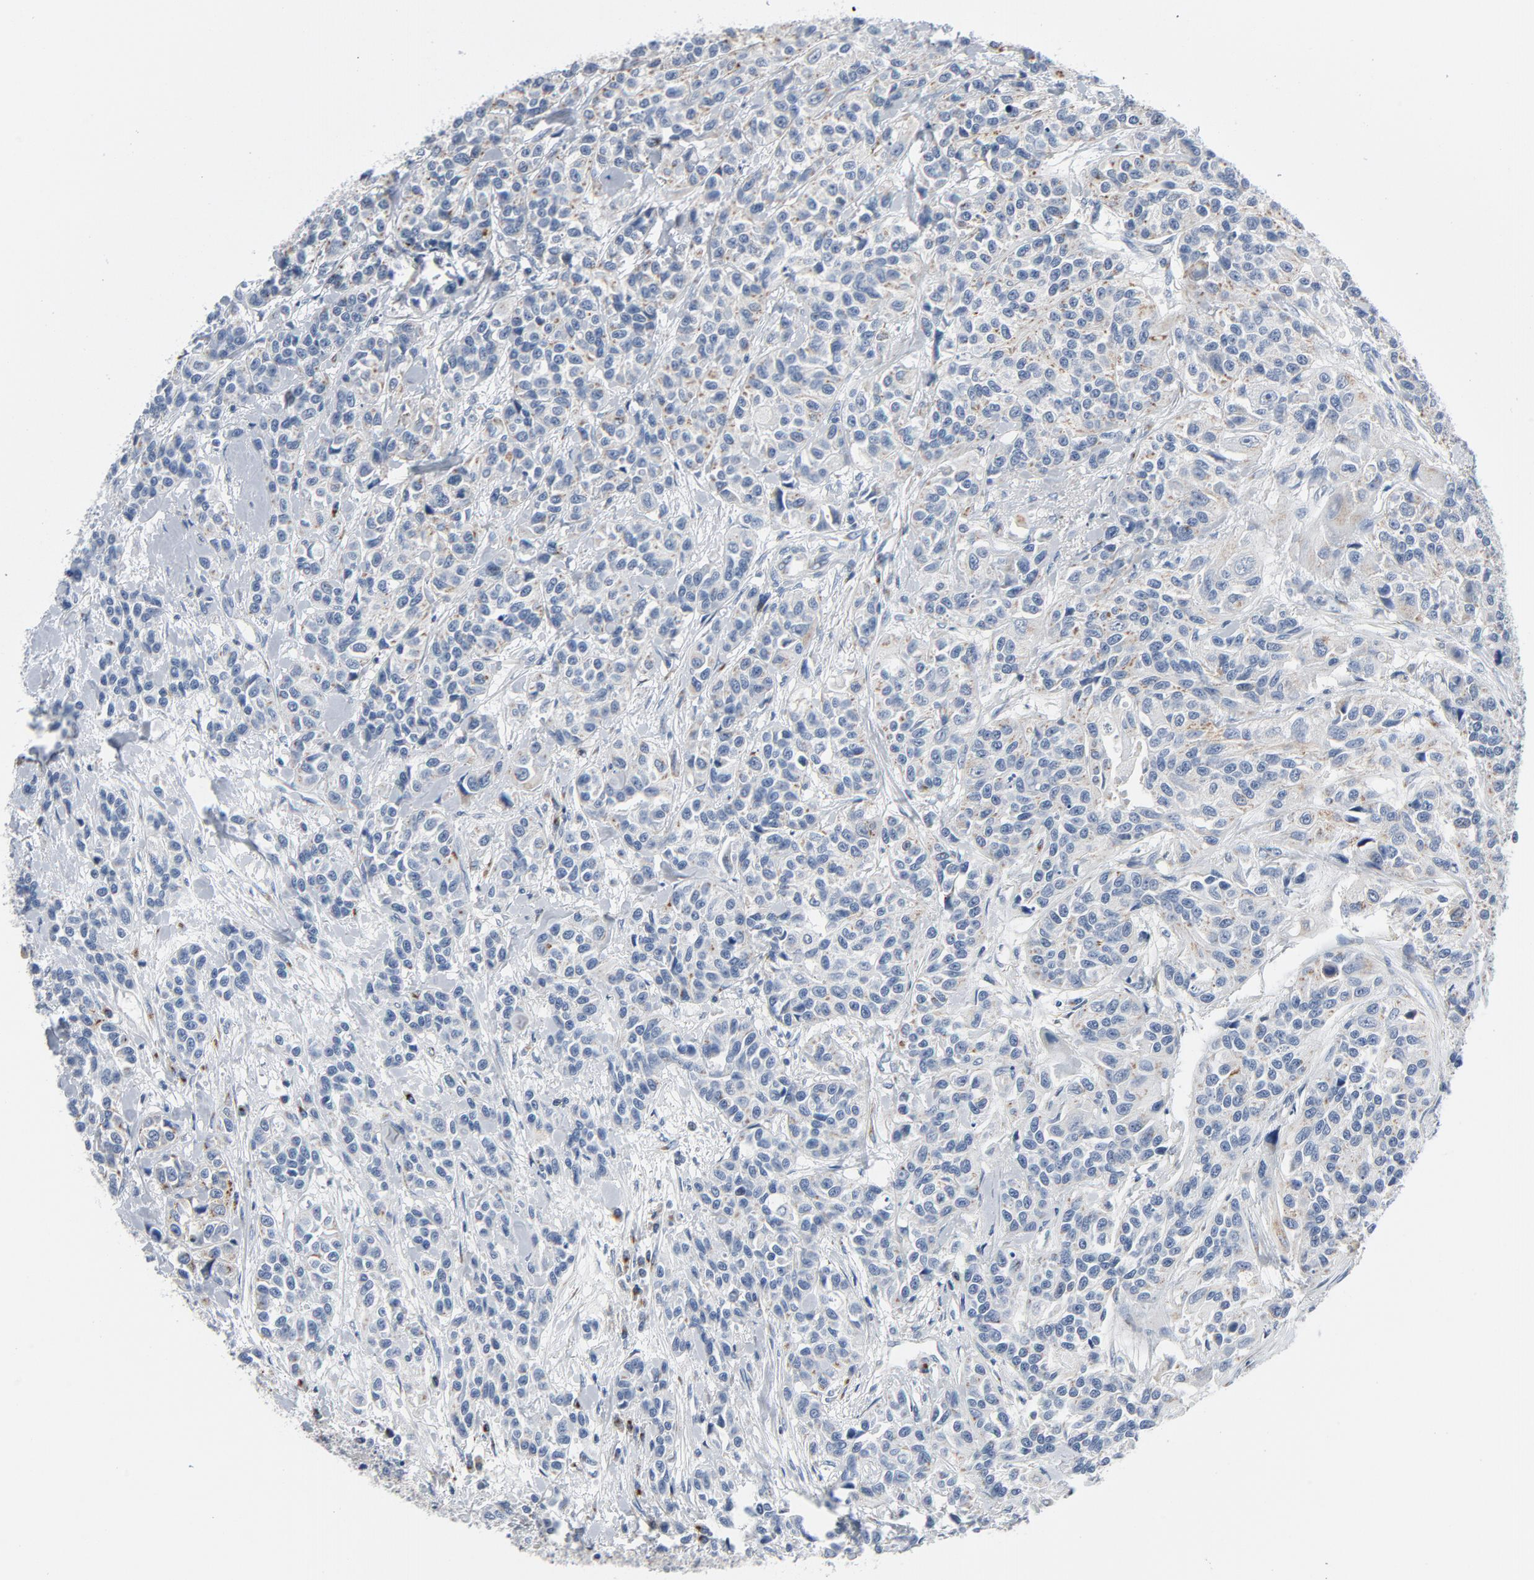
{"staining": {"intensity": "moderate", "quantity": "25%-75%", "location": "cytoplasmic/membranous"}, "tissue": "urothelial cancer", "cell_type": "Tumor cells", "image_type": "cancer", "snomed": [{"axis": "morphology", "description": "Urothelial carcinoma, High grade"}, {"axis": "topography", "description": "Urinary bladder"}], "caption": "Immunohistochemical staining of human urothelial carcinoma (high-grade) displays medium levels of moderate cytoplasmic/membranous protein staining in about 25%-75% of tumor cells.", "gene": "YIPF6", "patient": {"sex": "female", "age": 81}}